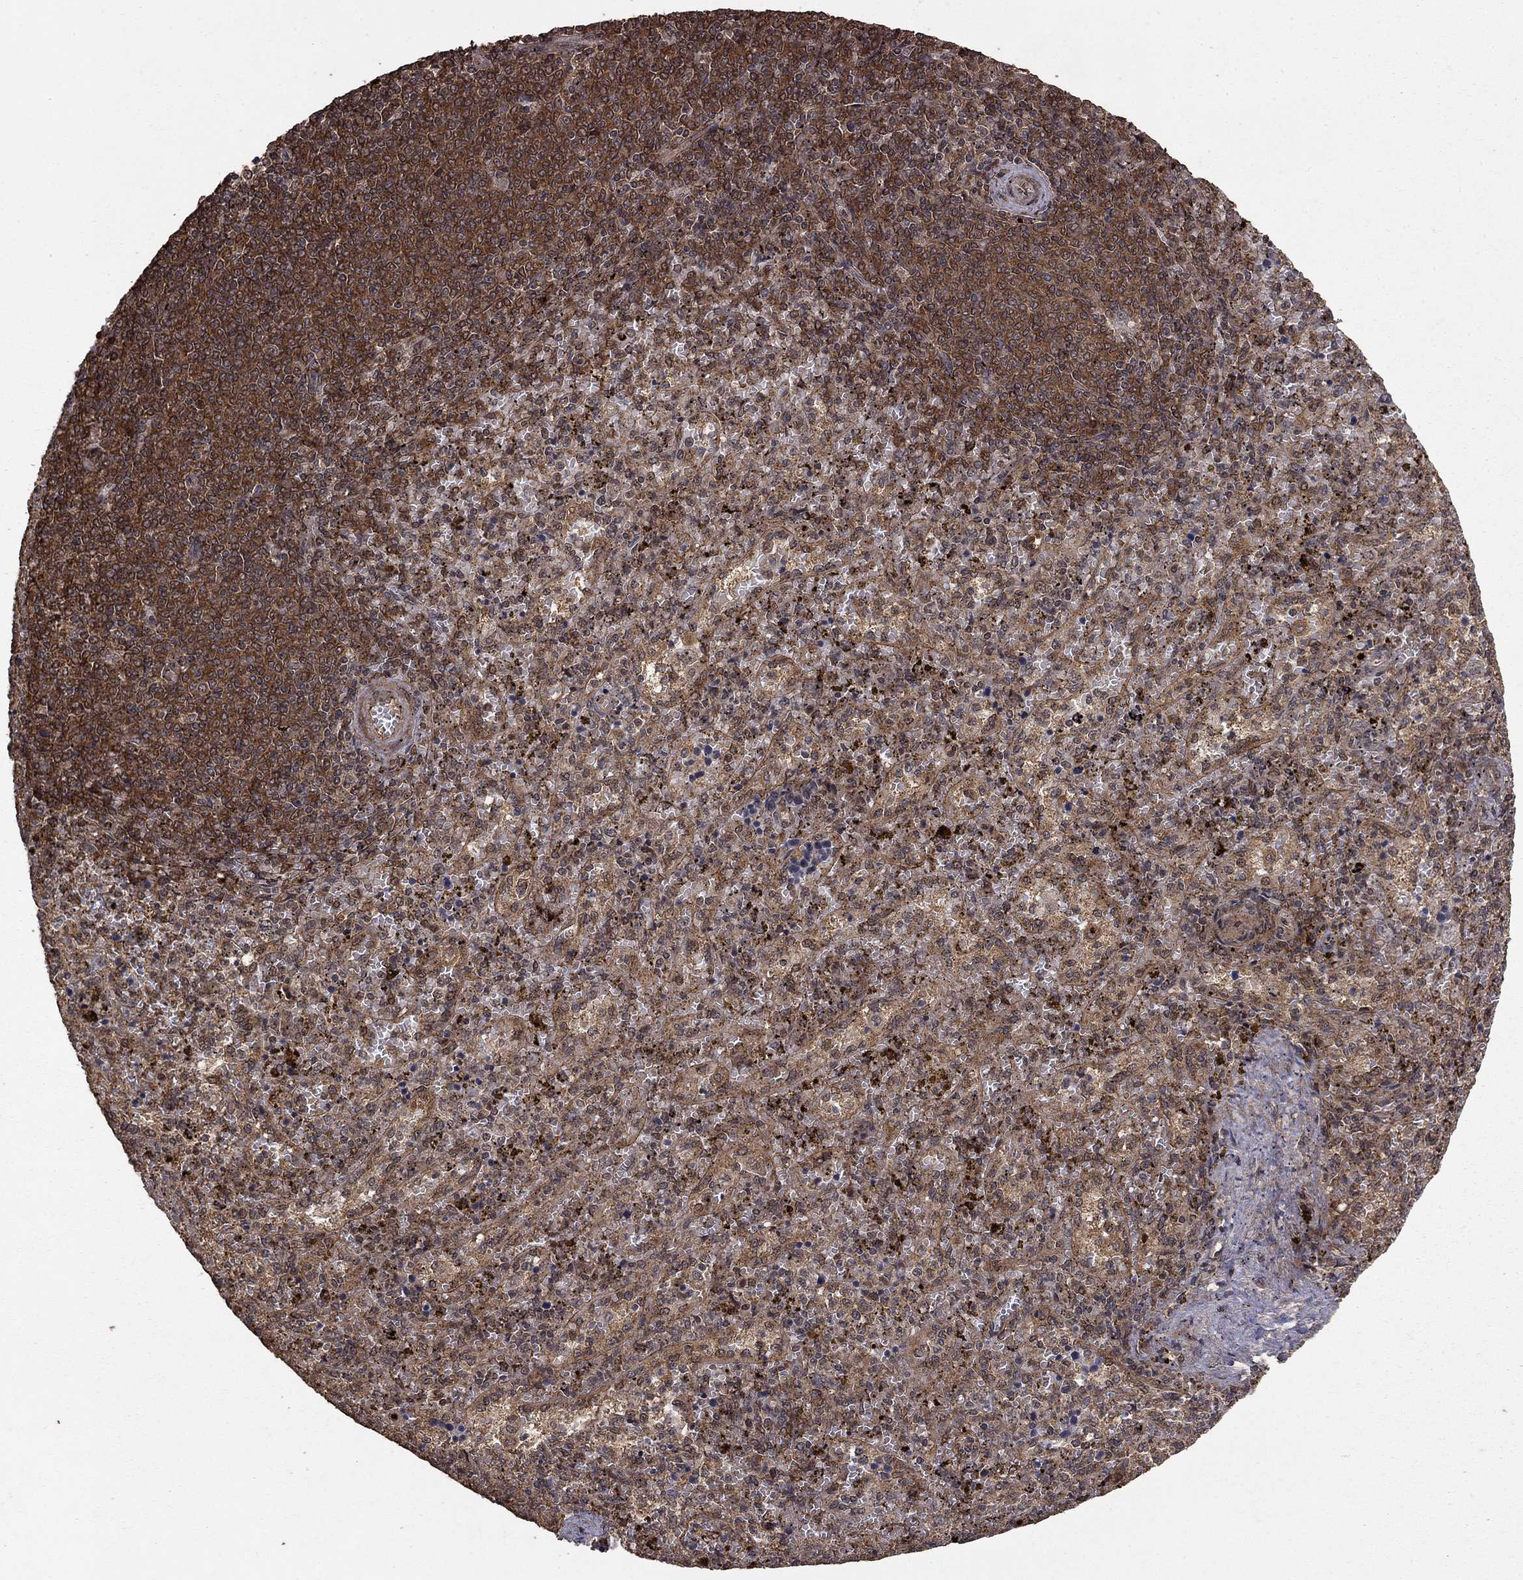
{"staining": {"intensity": "moderate", "quantity": ">75%", "location": "cytoplasmic/membranous"}, "tissue": "spleen", "cell_type": "Cells in red pulp", "image_type": "normal", "snomed": [{"axis": "morphology", "description": "Normal tissue, NOS"}, {"axis": "topography", "description": "Spleen"}], "caption": "IHC image of unremarkable spleen: spleen stained using IHC displays medium levels of moderate protein expression localized specifically in the cytoplasmic/membranous of cells in red pulp, appearing as a cytoplasmic/membranous brown color.", "gene": "PRDM1", "patient": {"sex": "female", "age": 50}}